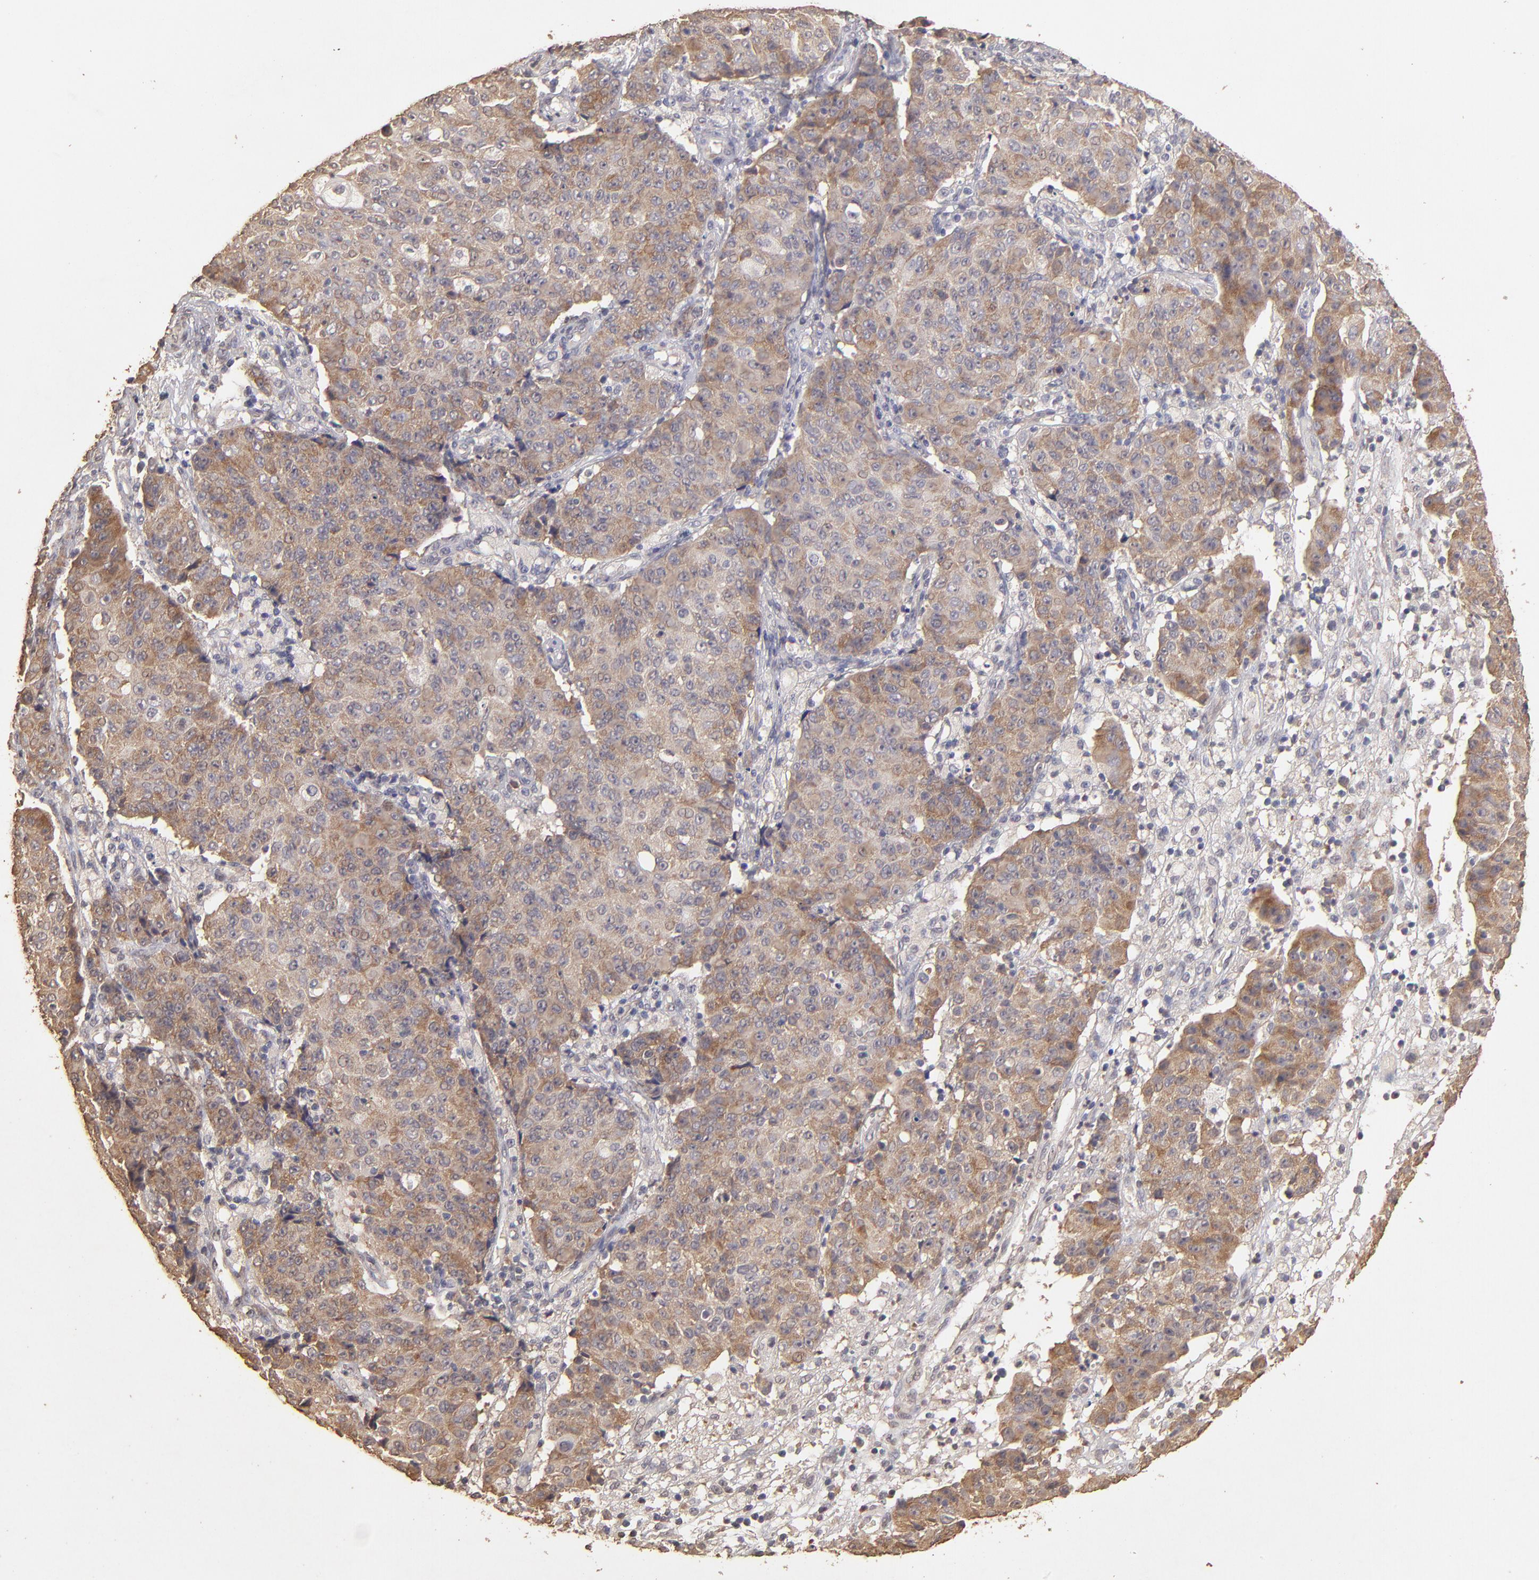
{"staining": {"intensity": "moderate", "quantity": ">75%", "location": "cytoplasmic/membranous"}, "tissue": "ovarian cancer", "cell_type": "Tumor cells", "image_type": "cancer", "snomed": [{"axis": "morphology", "description": "Carcinoma, endometroid"}, {"axis": "topography", "description": "Ovary"}], "caption": "Brown immunohistochemical staining in ovarian cancer (endometroid carcinoma) demonstrates moderate cytoplasmic/membranous staining in approximately >75% of tumor cells.", "gene": "OPHN1", "patient": {"sex": "female", "age": 42}}